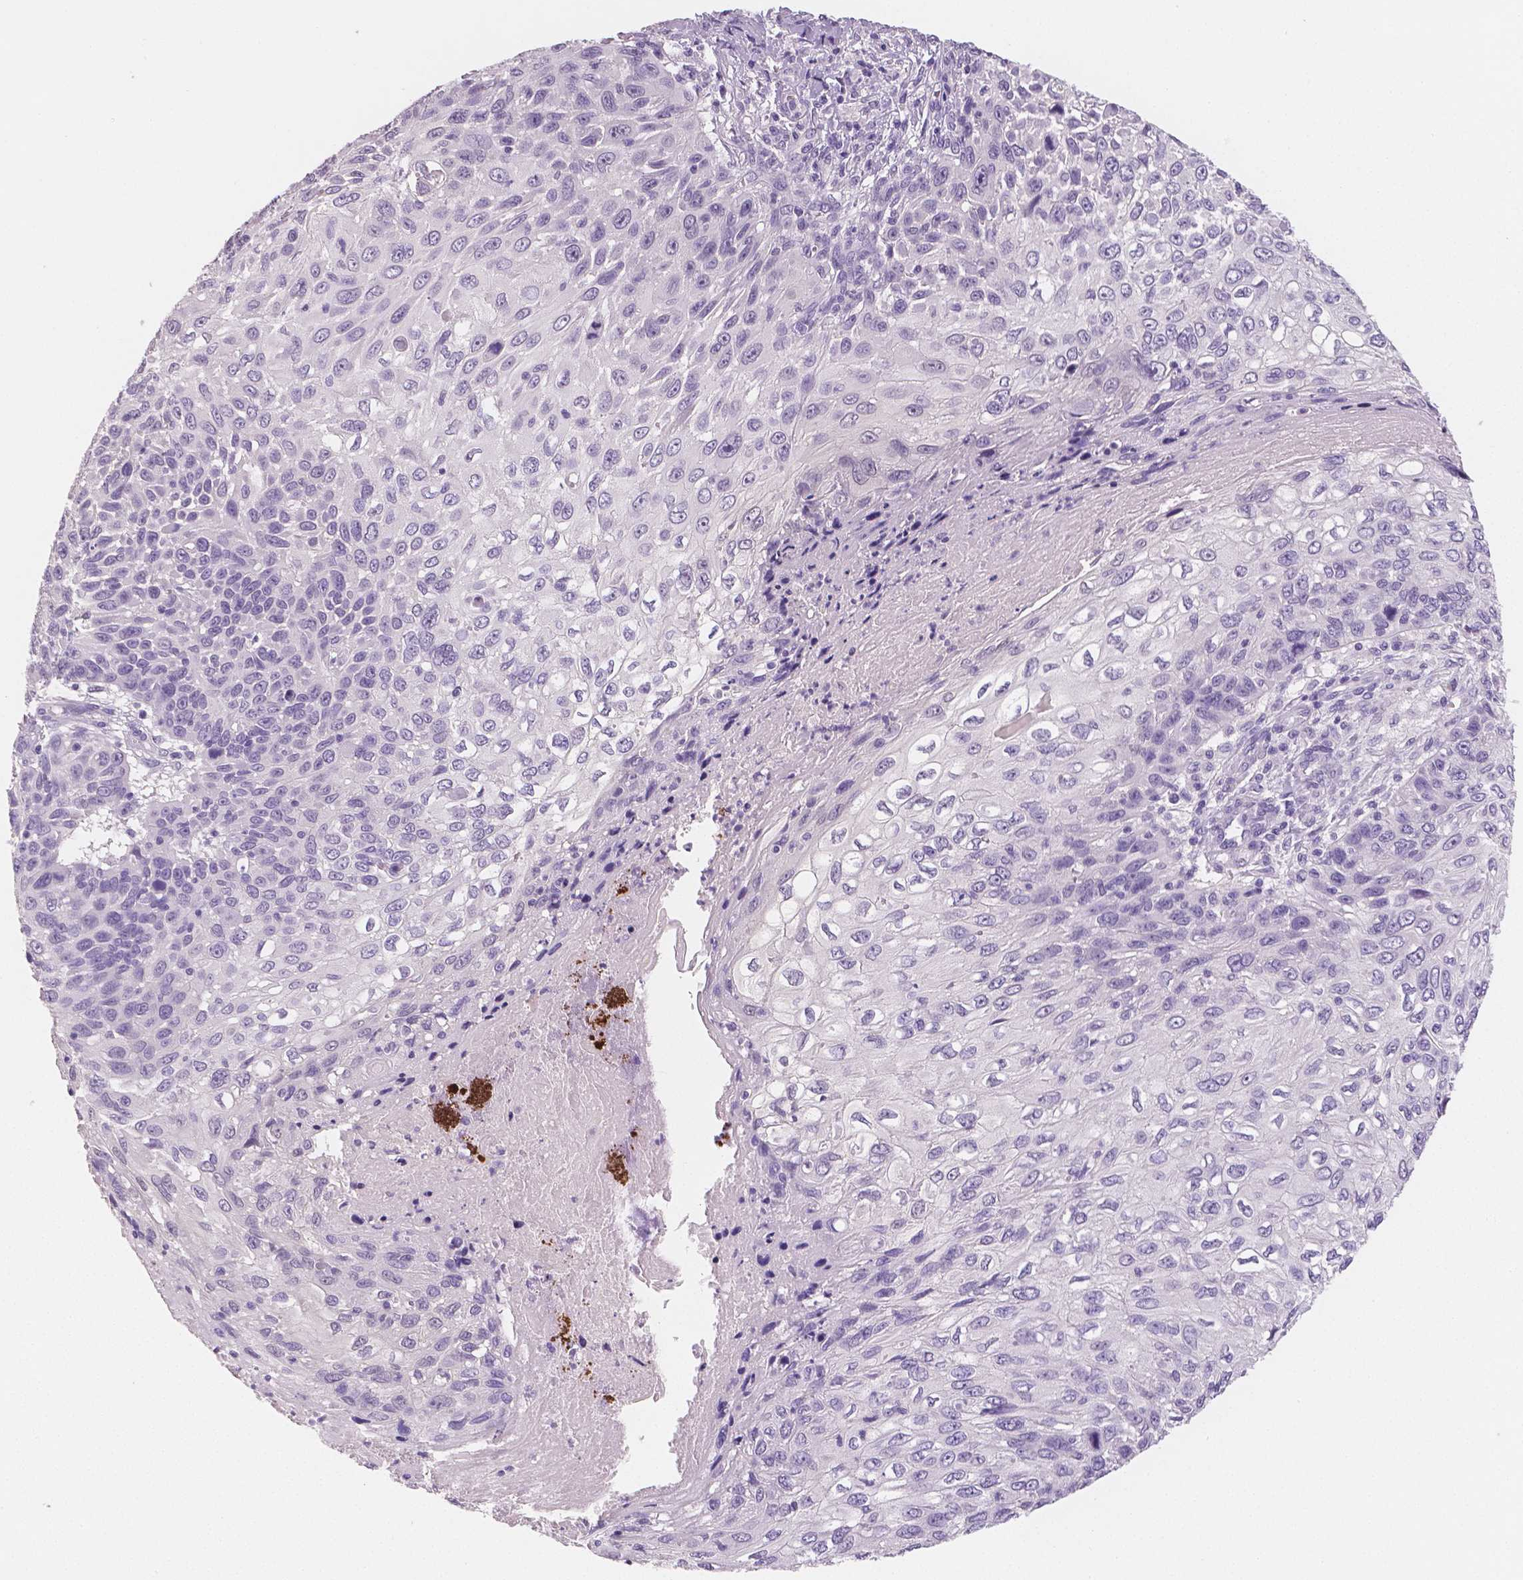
{"staining": {"intensity": "negative", "quantity": "none", "location": "none"}, "tissue": "skin cancer", "cell_type": "Tumor cells", "image_type": "cancer", "snomed": [{"axis": "morphology", "description": "Squamous cell carcinoma, NOS"}, {"axis": "topography", "description": "Skin"}], "caption": "Micrograph shows no significant protein positivity in tumor cells of squamous cell carcinoma (skin).", "gene": "TSPAN7", "patient": {"sex": "male", "age": 92}}